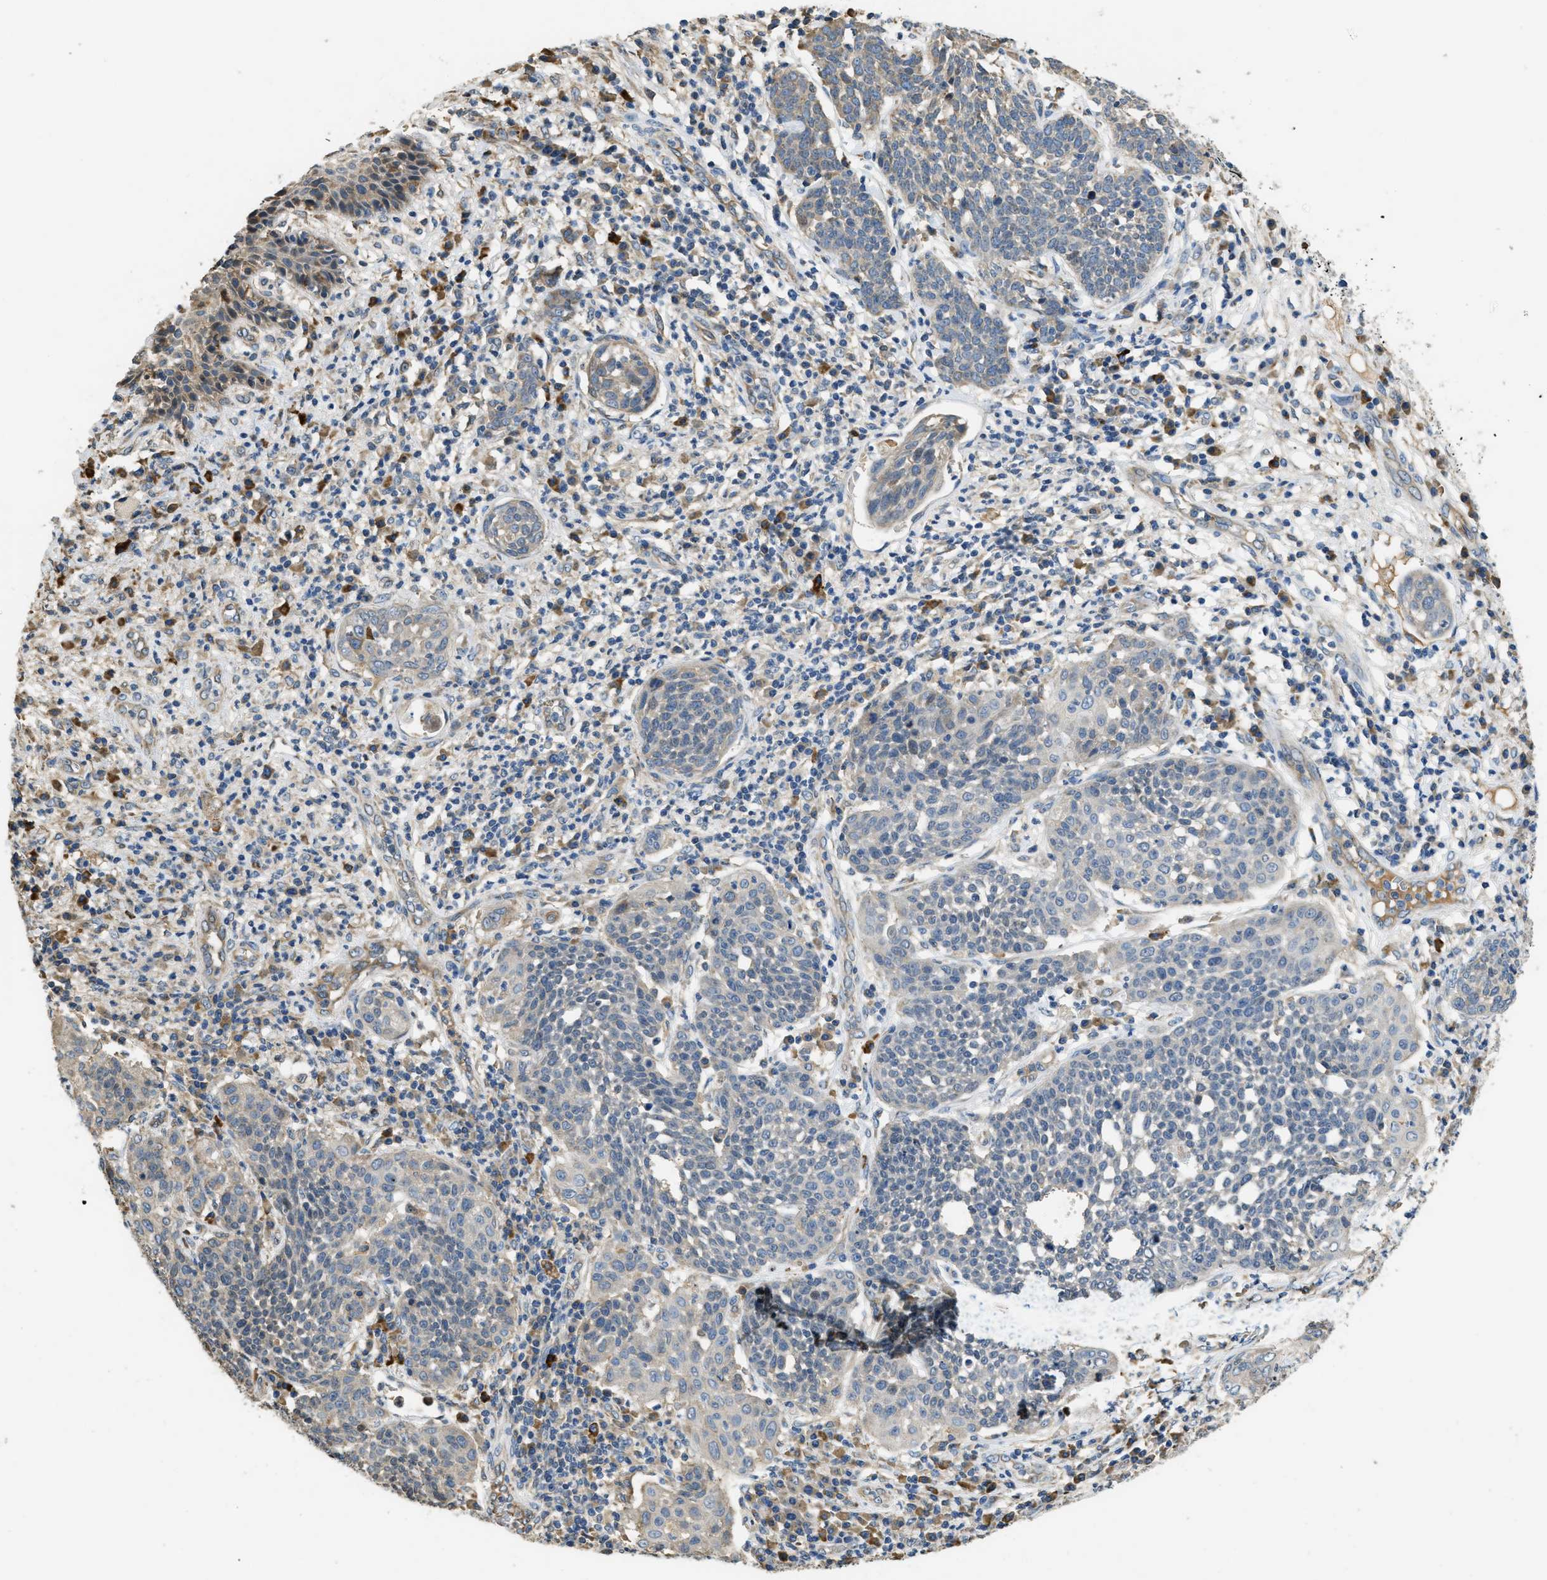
{"staining": {"intensity": "weak", "quantity": "<25%", "location": "cytoplasmic/membranous"}, "tissue": "cervical cancer", "cell_type": "Tumor cells", "image_type": "cancer", "snomed": [{"axis": "morphology", "description": "Squamous cell carcinoma, NOS"}, {"axis": "topography", "description": "Cervix"}], "caption": "Tumor cells are negative for protein expression in human cervical cancer. (Brightfield microscopy of DAB immunohistochemistry at high magnification).", "gene": "RIPK2", "patient": {"sex": "female", "age": 34}}